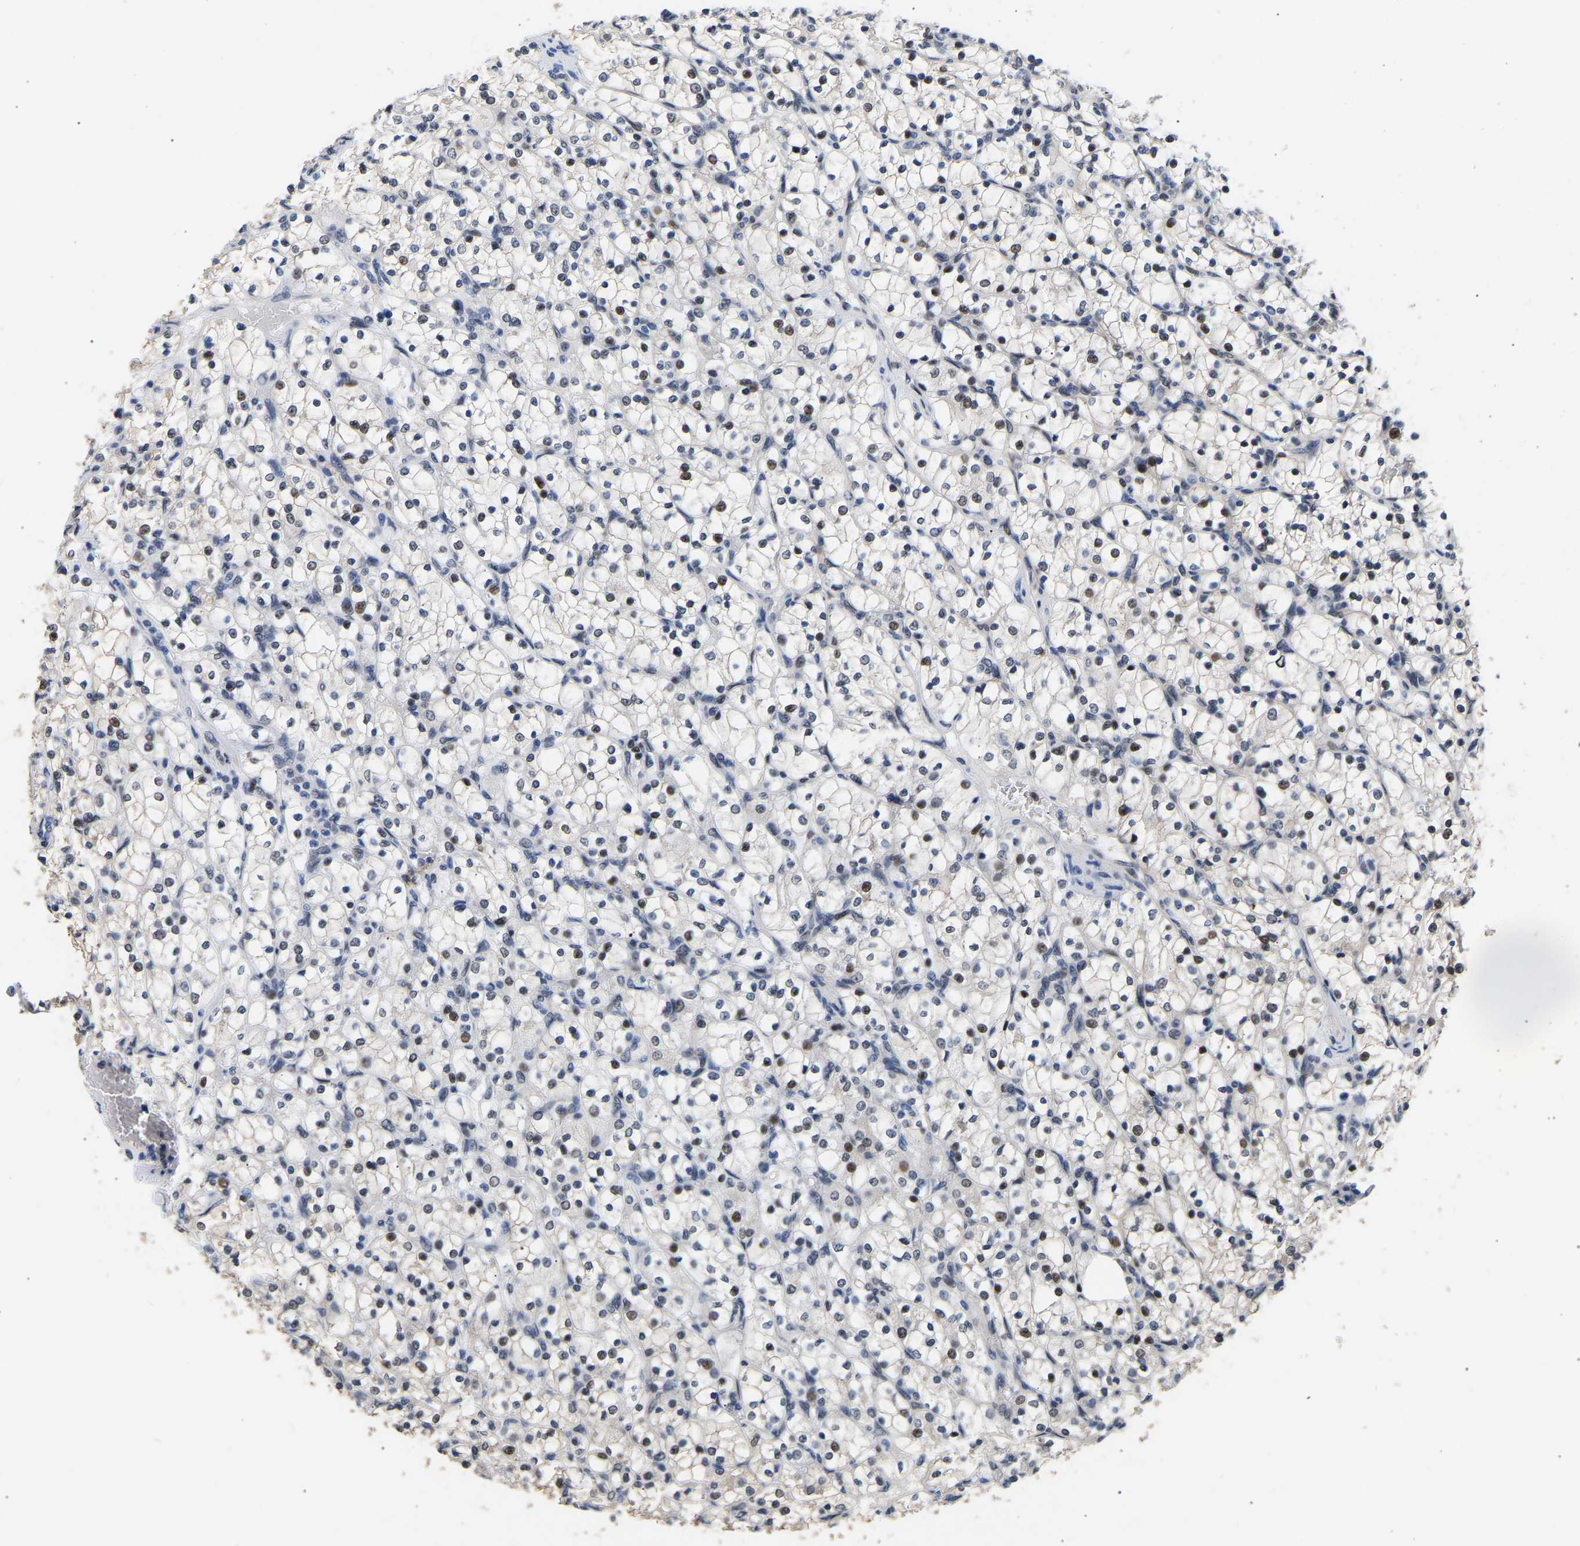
{"staining": {"intensity": "moderate", "quantity": "<25%", "location": "nuclear"}, "tissue": "renal cancer", "cell_type": "Tumor cells", "image_type": "cancer", "snomed": [{"axis": "morphology", "description": "Adenocarcinoma, NOS"}, {"axis": "topography", "description": "Kidney"}], "caption": "Protein expression analysis of human renal adenocarcinoma reveals moderate nuclear positivity in approximately <25% of tumor cells.", "gene": "PTRHD1", "patient": {"sex": "female", "age": 69}}